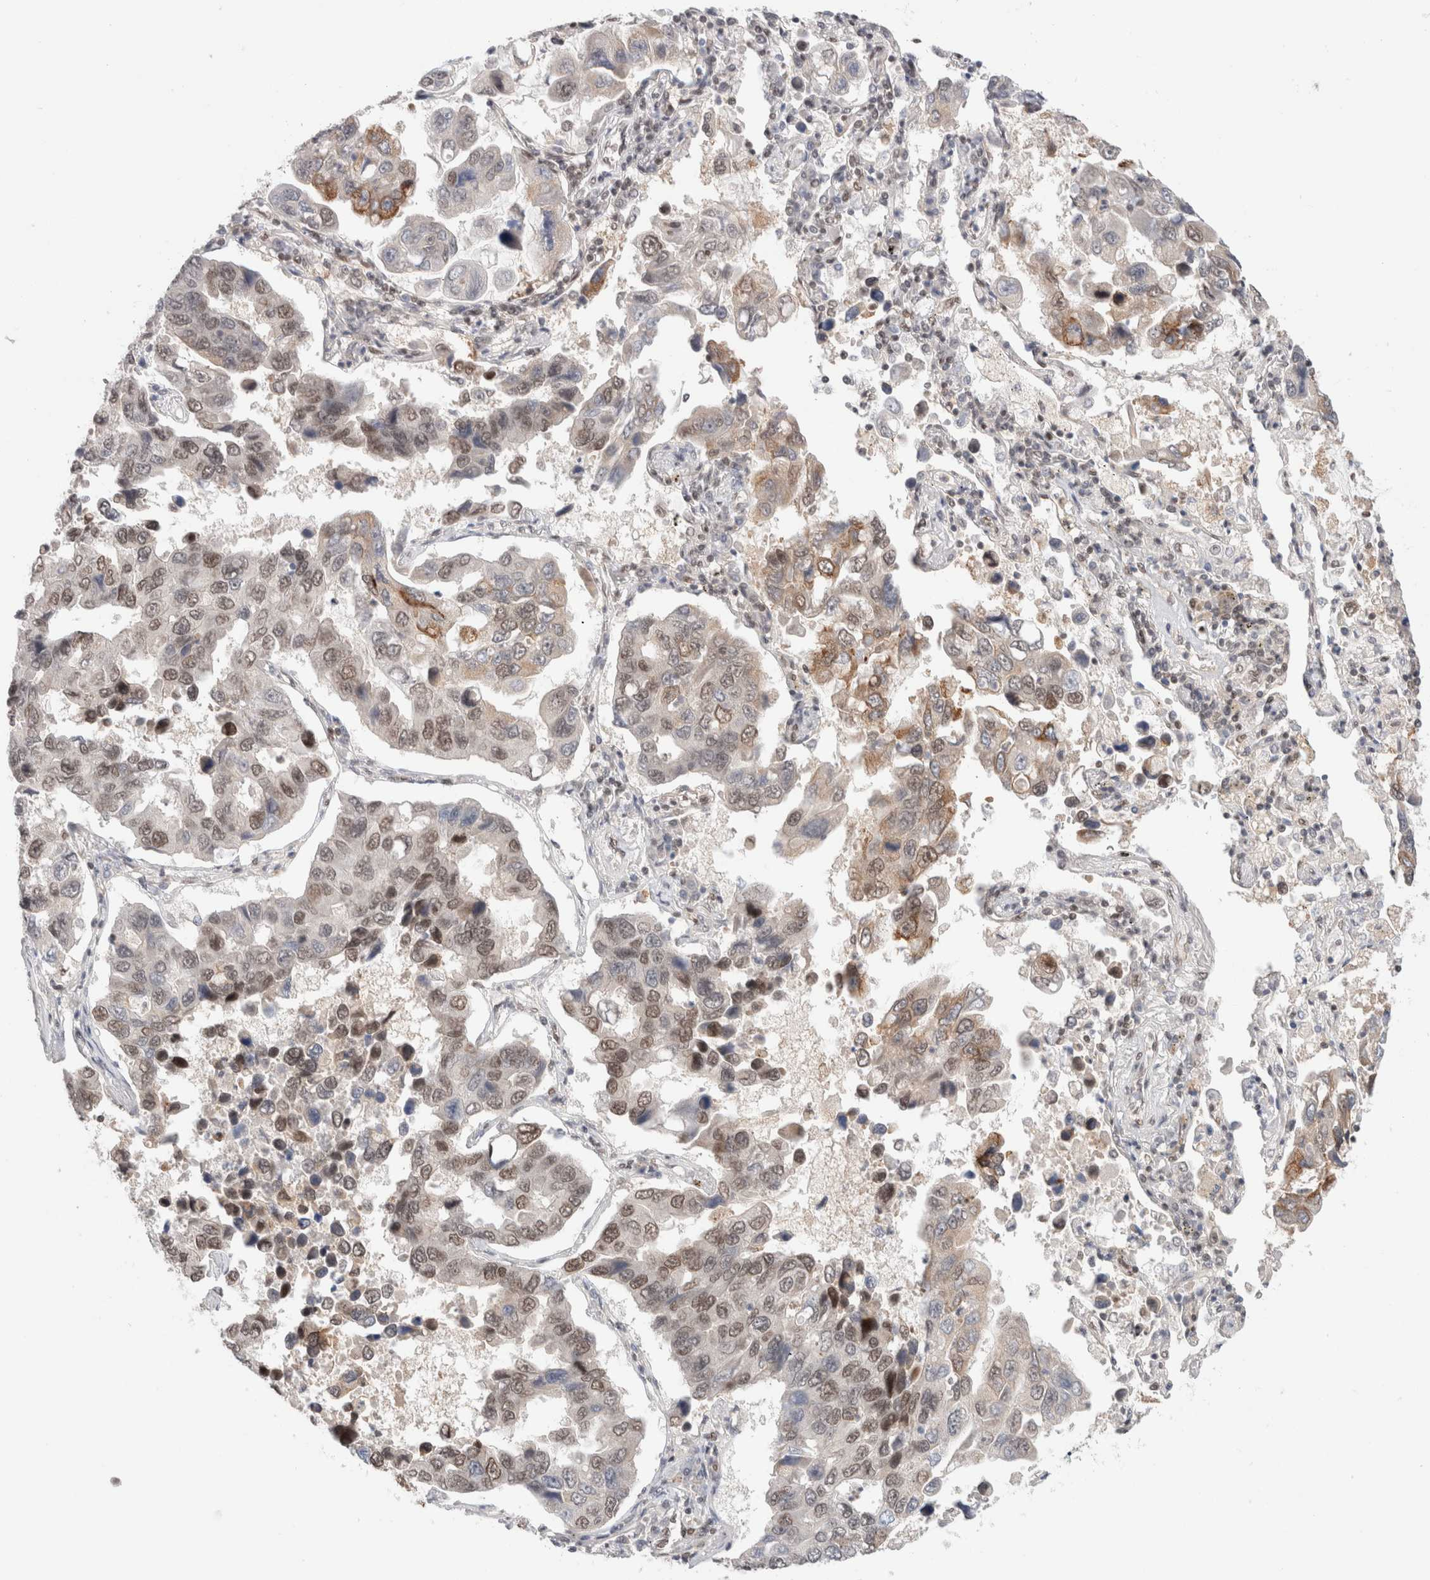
{"staining": {"intensity": "strong", "quantity": "25%-75%", "location": "nuclear"}, "tissue": "lung cancer", "cell_type": "Tumor cells", "image_type": "cancer", "snomed": [{"axis": "morphology", "description": "Adenocarcinoma, NOS"}, {"axis": "topography", "description": "Lung"}], "caption": "Immunohistochemical staining of human adenocarcinoma (lung) displays high levels of strong nuclear expression in about 25%-75% of tumor cells.", "gene": "GATAD2A", "patient": {"sex": "male", "age": 64}}